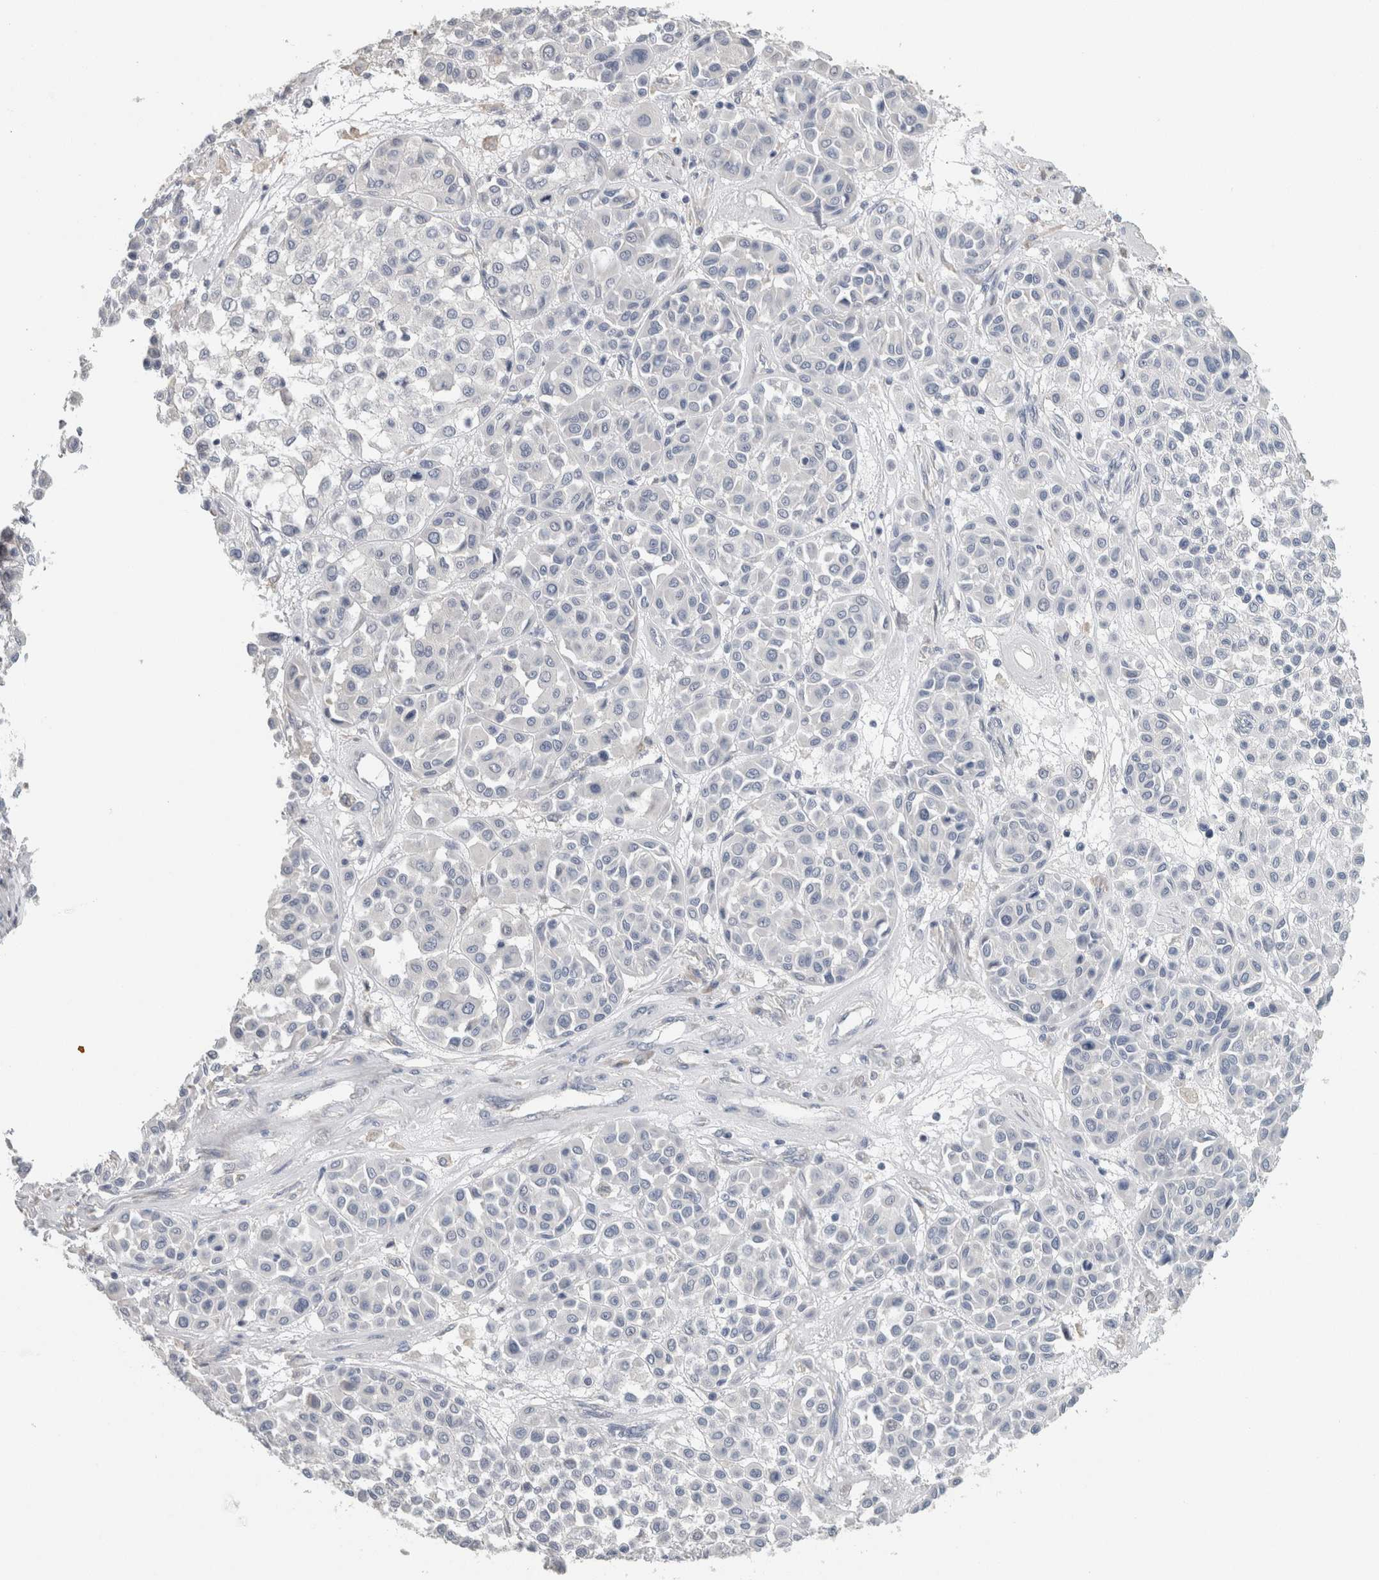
{"staining": {"intensity": "negative", "quantity": "none", "location": "none"}, "tissue": "melanoma", "cell_type": "Tumor cells", "image_type": "cancer", "snomed": [{"axis": "morphology", "description": "Malignant melanoma, Metastatic site"}, {"axis": "topography", "description": "Soft tissue"}], "caption": "Immunohistochemistry (IHC) of melanoma shows no staining in tumor cells.", "gene": "NEFM", "patient": {"sex": "male", "age": 41}}